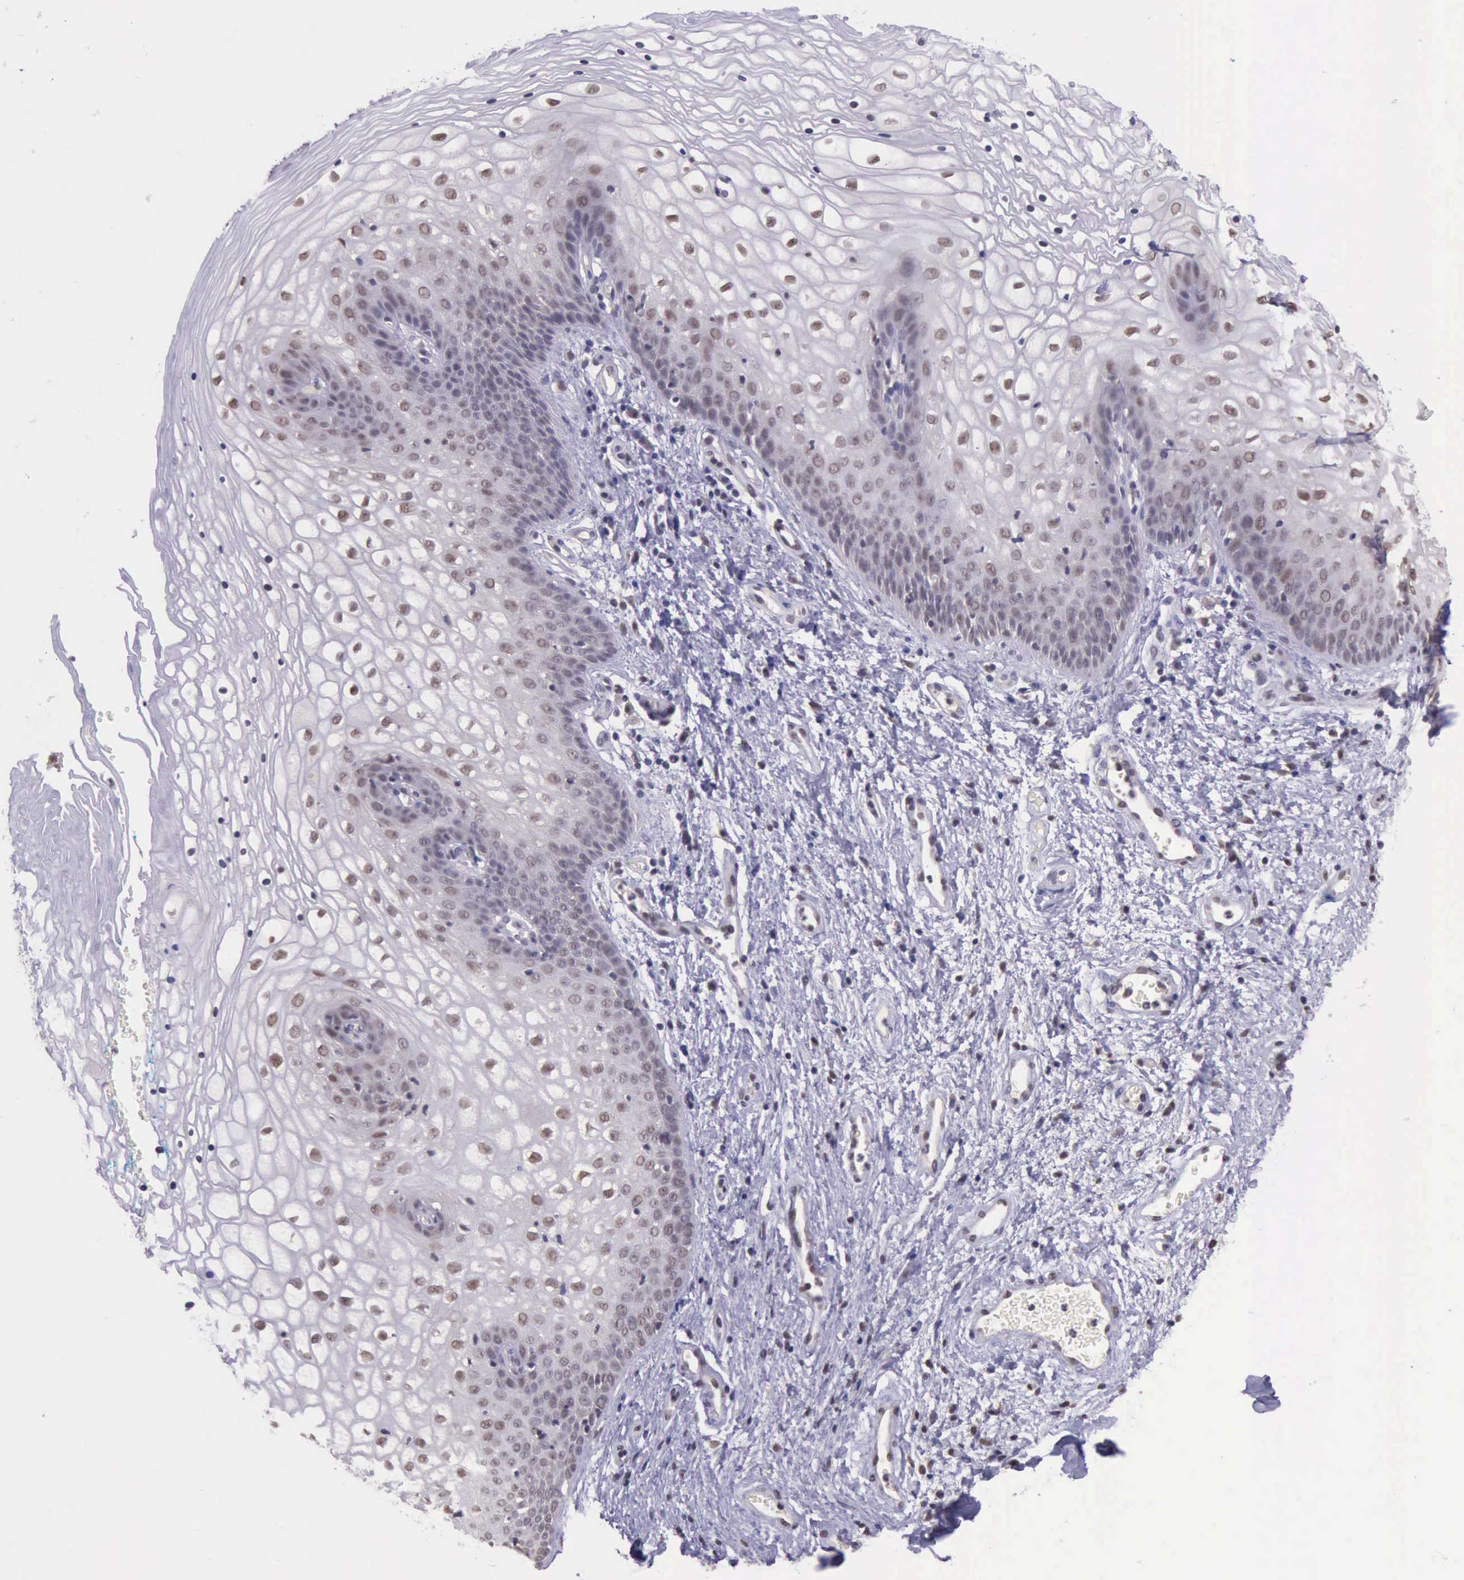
{"staining": {"intensity": "weak", "quantity": "25%-75%", "location": "nuclear"}, "tissue": "vagina", "cell_type": "Squamous epithelial cells", "image_type": "normal", "snomed": [{"axis": "morphology", "description": "Normal tissue, NOS"}, {"axis": "topography", "description": "Vagina"}], "caption": "Vagina stained for a protein (brown) shows weak nuclear positive staining in about 25%-75% of squamous epithelial cells.", "gene": "PRPF39", "patient": {"sex": "female", "age": 34}}